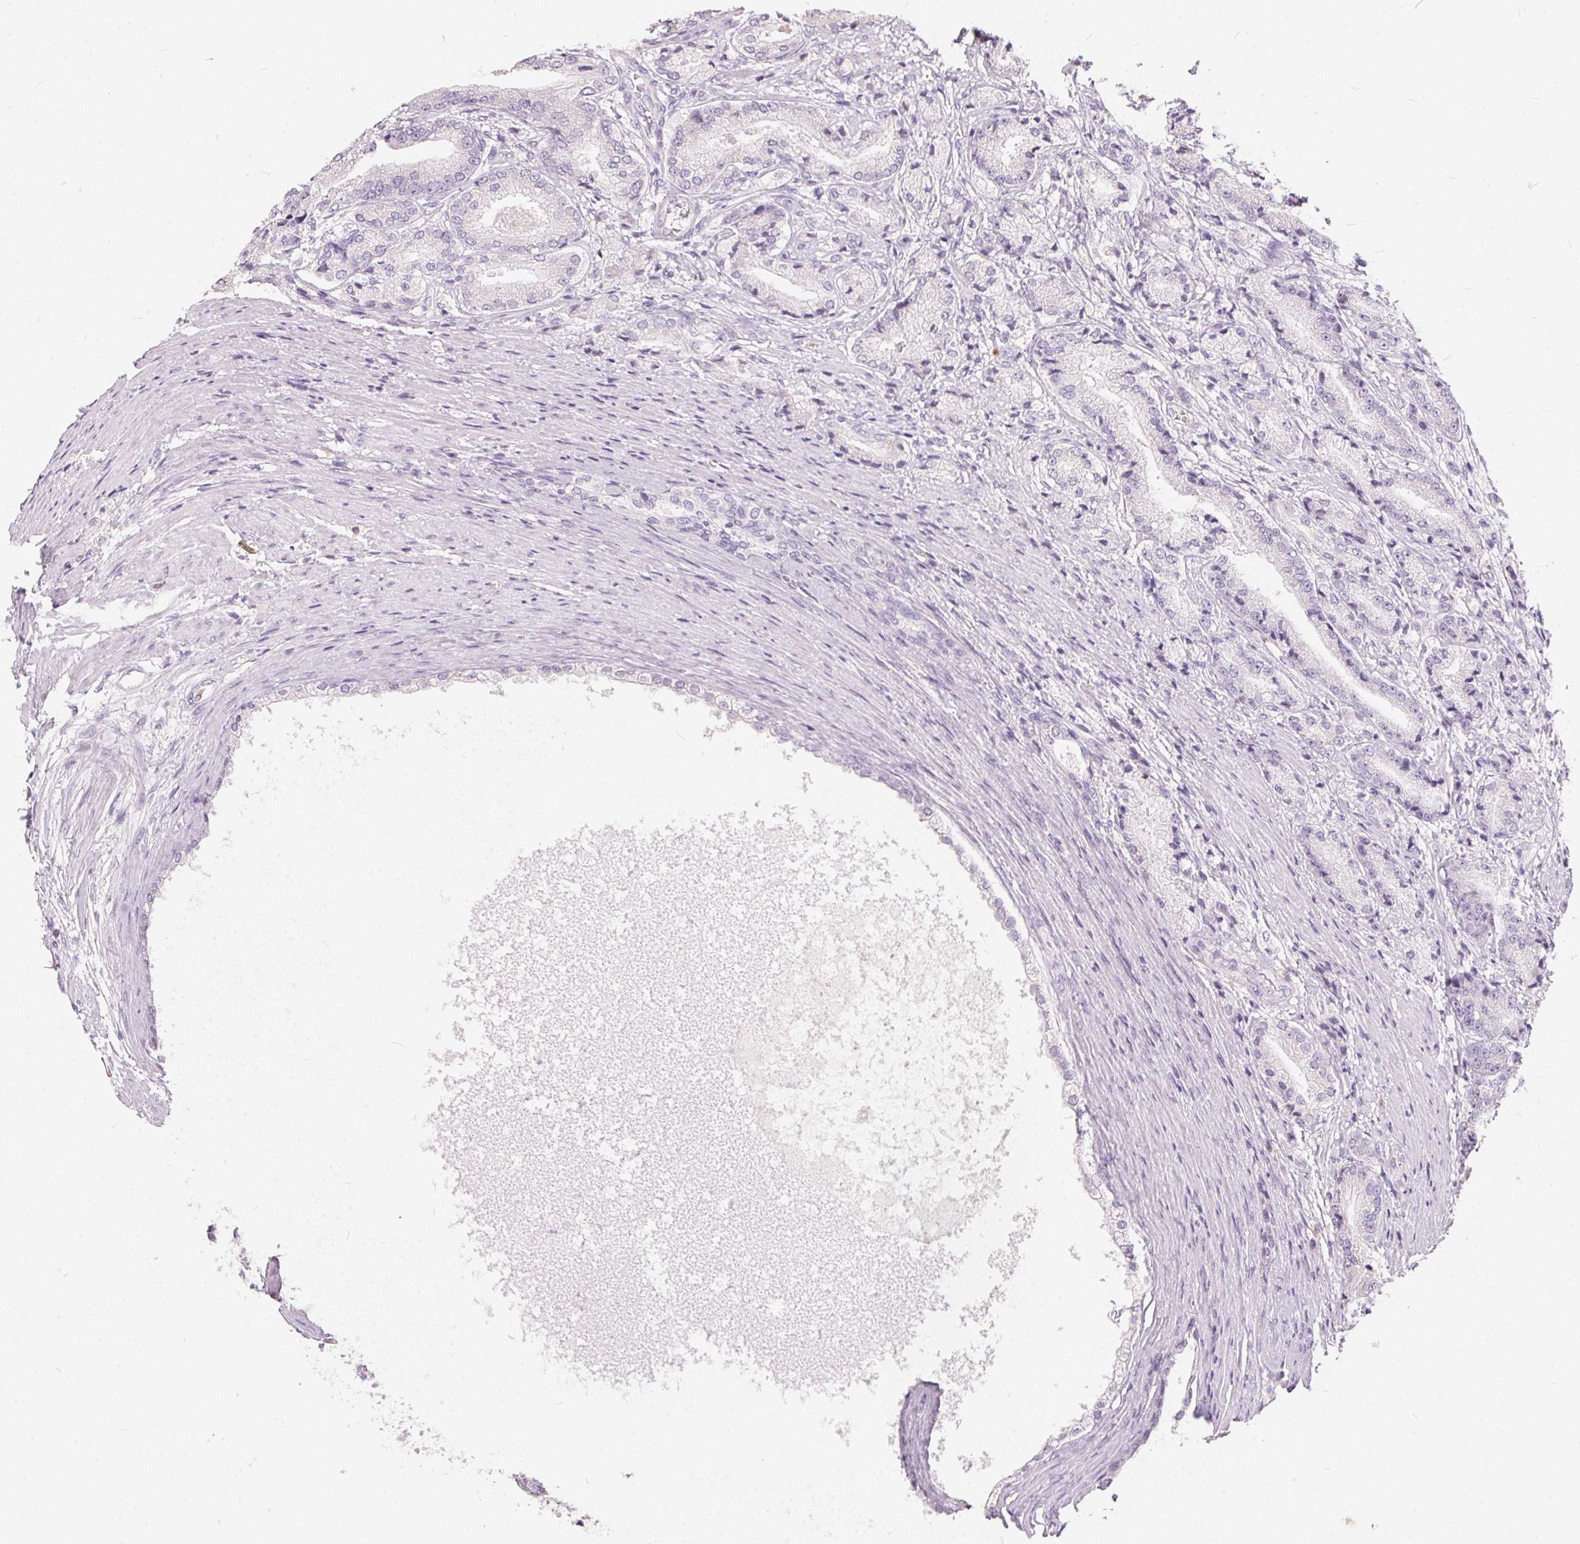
{"staining": {"intensity": "negative", "quantity": "none", "location": "none"}, "tissue": "prostate cancer", "cell_type": "Tumor cells", "image_type": "cancer", "snomed": [{"axis": "morphology", "description": "Adenocarcinoma, High grade"}, {"axis": "topography", "description": "Prostate and seminal vesicle, NOS"}], "caption": "Tumor cells are negative for brown protein staining in prostate cancer.", "gene": "SERPINB1", "patient": {"sex": "male", "age": 61}}